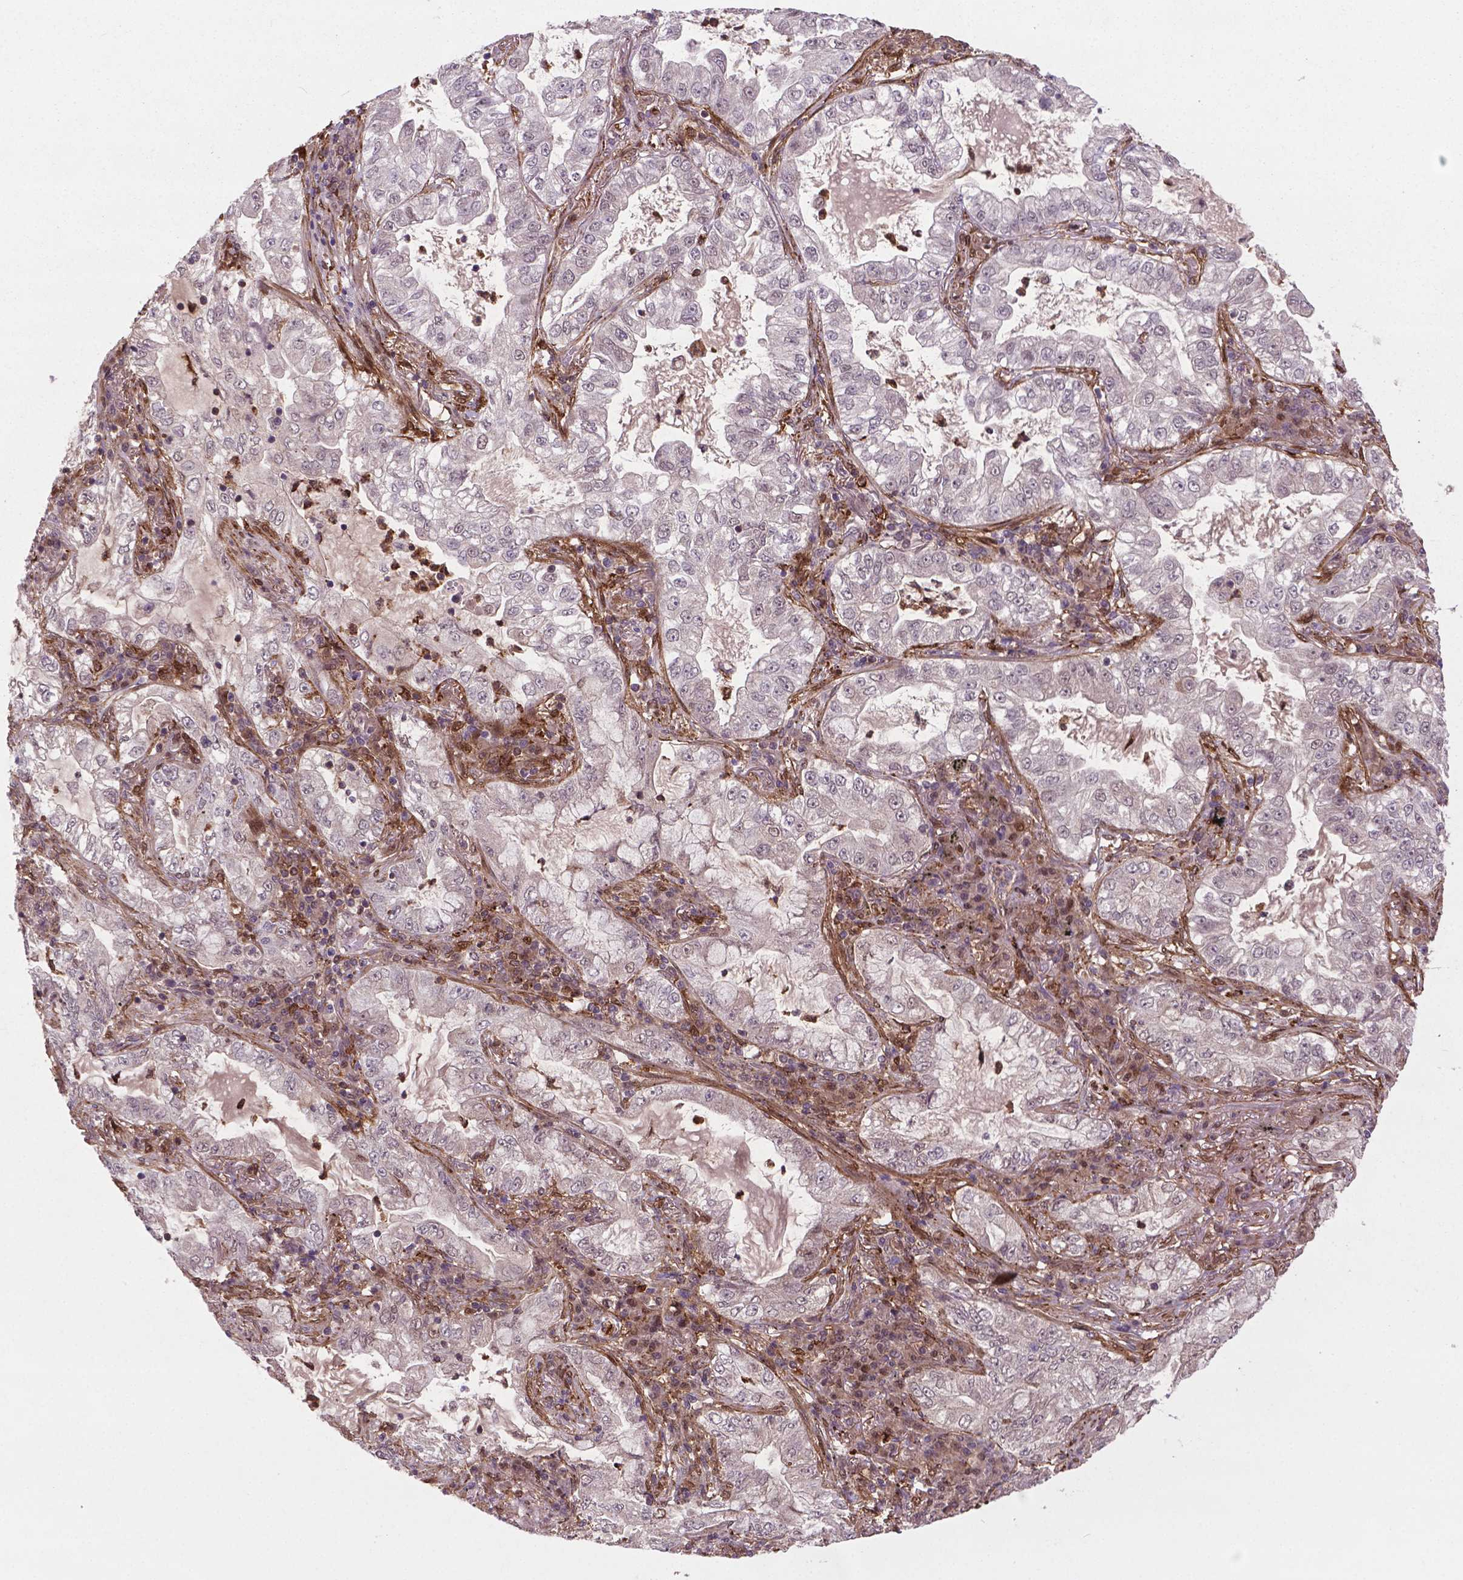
{"staining": {"intensity": "negative", "quantity": "none", "location": "none"}, "tissue": "lung cancer", "cell_type": "Tumor cells", "image_type": "cancer", "snomed": [{"axis": "morphology", "description": "Adenocarcinoma, NOS"}, {"axis": "topography", "description": "Lung"}], "caption": "Histopathology image shows no protein positivity in tumor cells of adenocarcinoma (lung) tissue.", "gene": "PLIN3", "patient": {"sex": "female", "age": 73}}